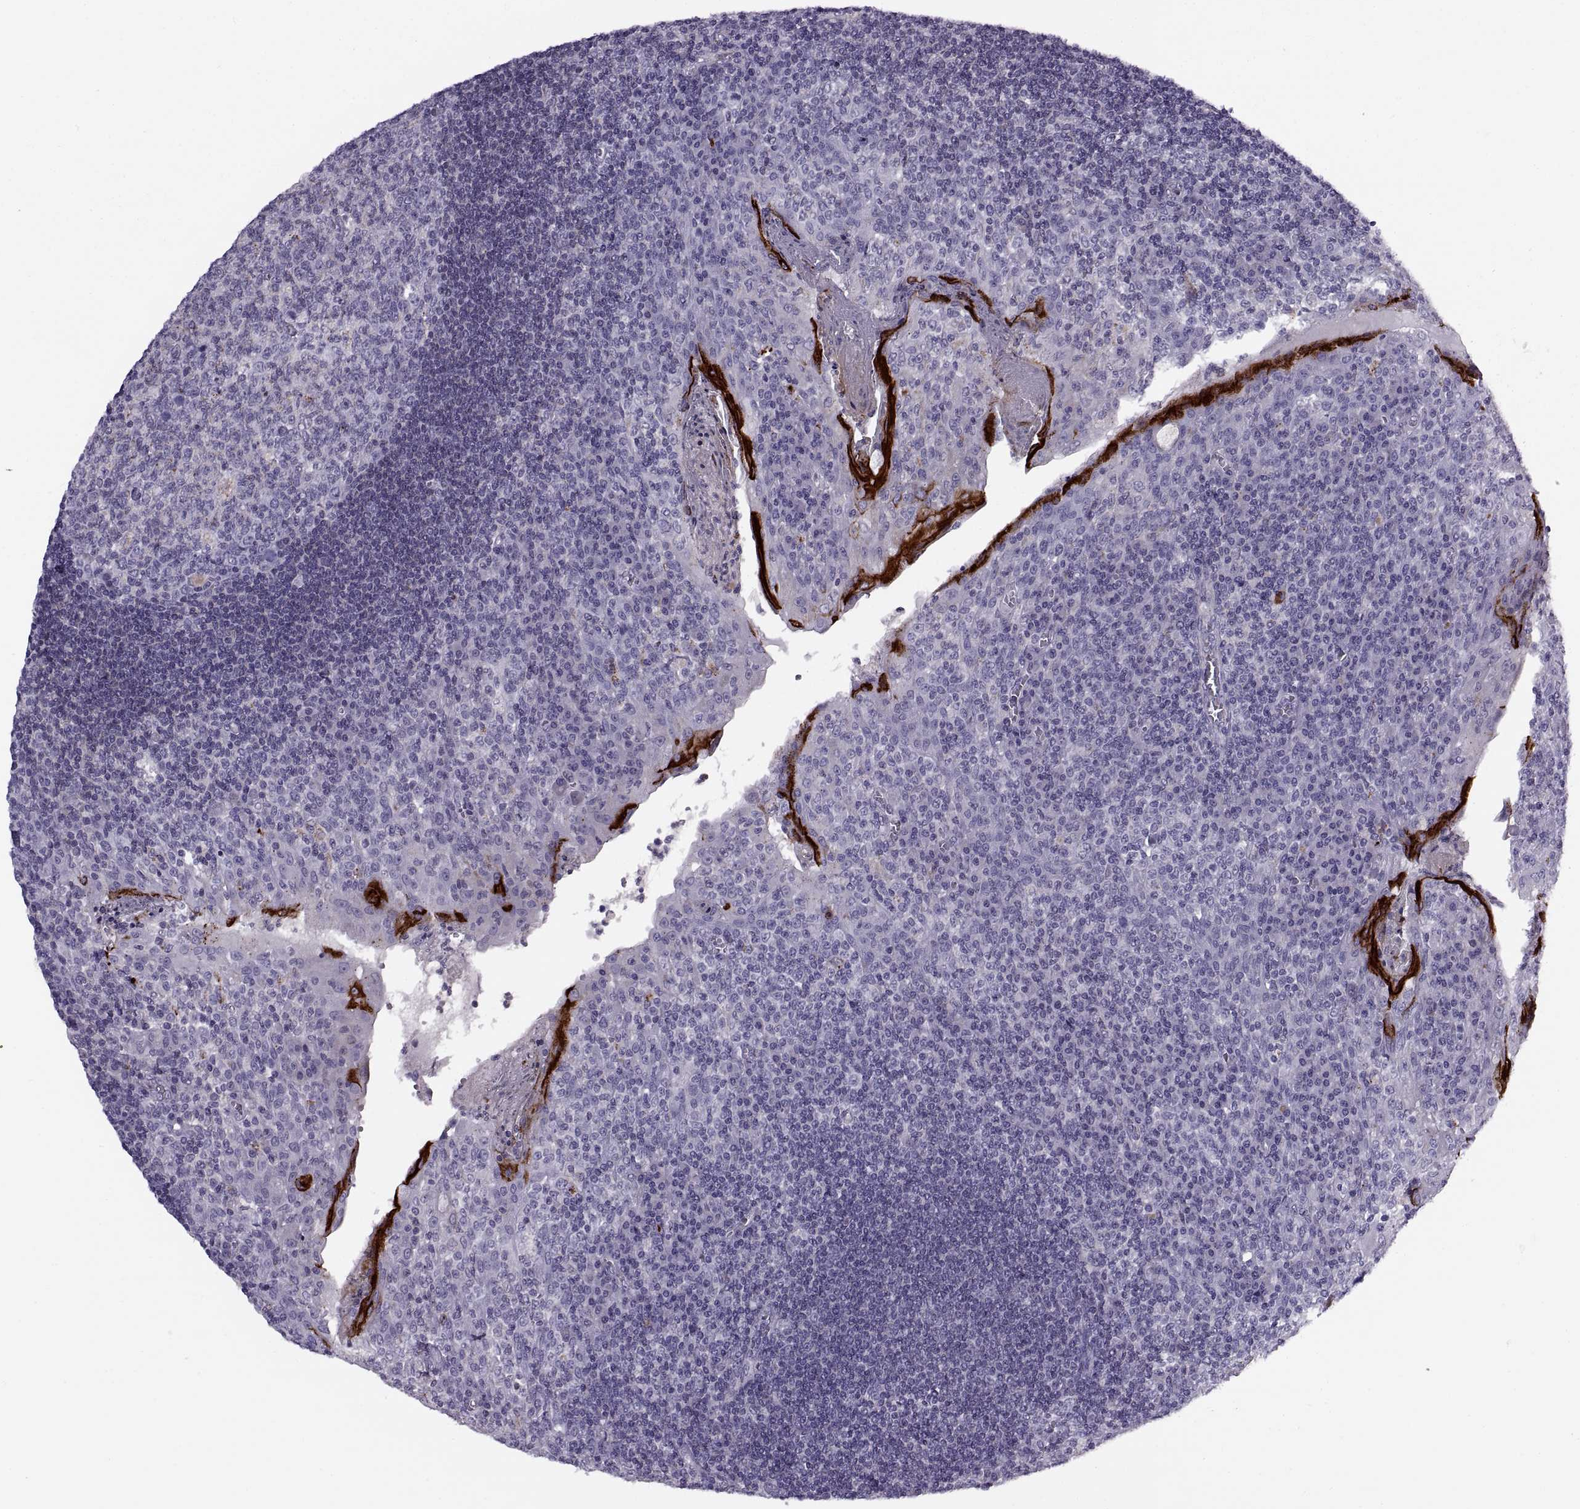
{"staining": {"intensity": "negative", "quantity": "none", "location": "none"}, "tissue": "tonsil", "cell_type": "Germinal center cells", "image_type": "normal", "snomed": [{"axis": "morphology", "description": "Normal tissue, NOS"}, {"axis": "topography", "description": "Tonsil"}], "caption": "Immunohistochemistry of normal human tonsil demonstrates no expression in germinal center cells. Brightfield microscopy of immunohistochemistry stained with DAB (3,3'-diaminobenzidine) (brown) and hematoxylin (blue), captured at high magnification.", "gene": "CALCR", "patient": {"sex": "female", "age": 12}}